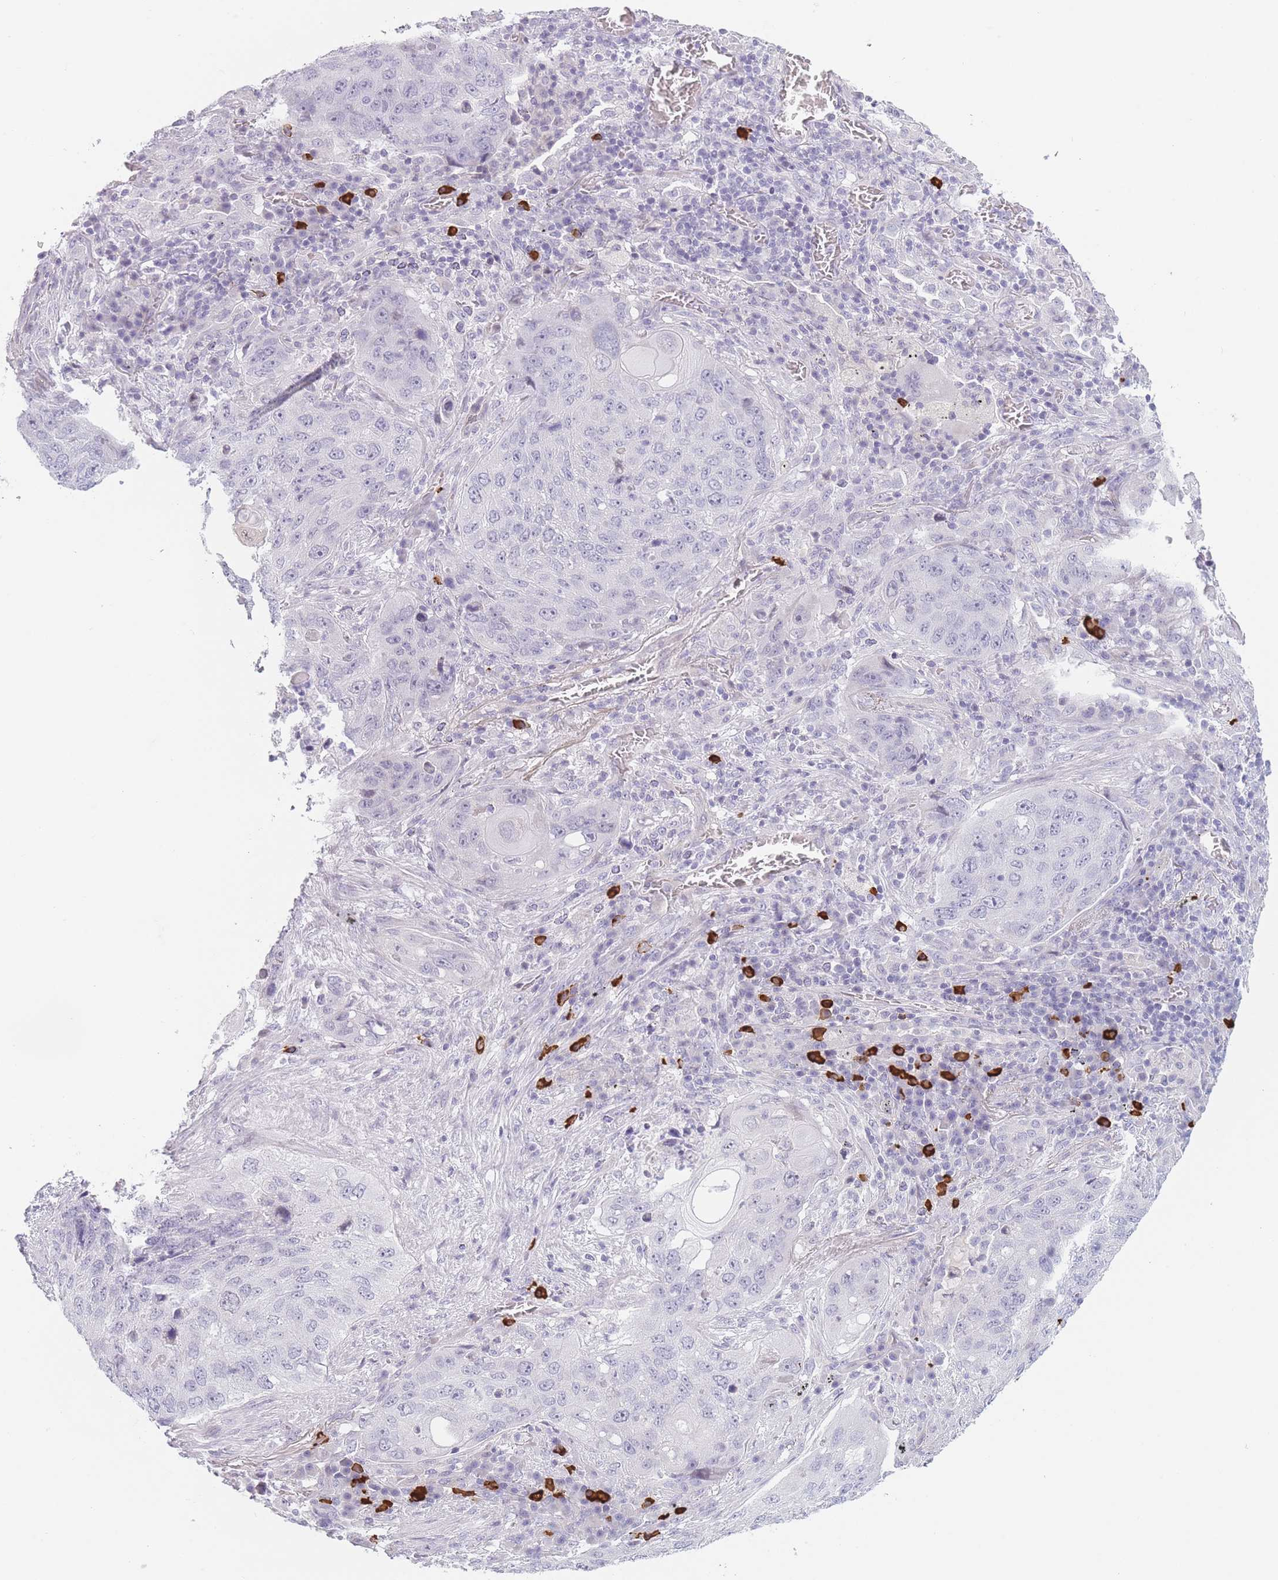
{"staining": {"intensity": "negative", "quantity": "none", "location": "none"}, "tissue": "lung cancer", "cell_type": "Tumor cells", "image_type": "cancer", "snomed": [{"axis": "morphology", "description": "Squamous cell carcinoma, NOS"}, {"axis": "topography", "description": "Lung"}], "caption": "Tumor cells are negative for protein expression in human squamous cell carcinoma (lung).", "gene": "PLEKHG2", "patient": {"sex": "female", "age": 63}}